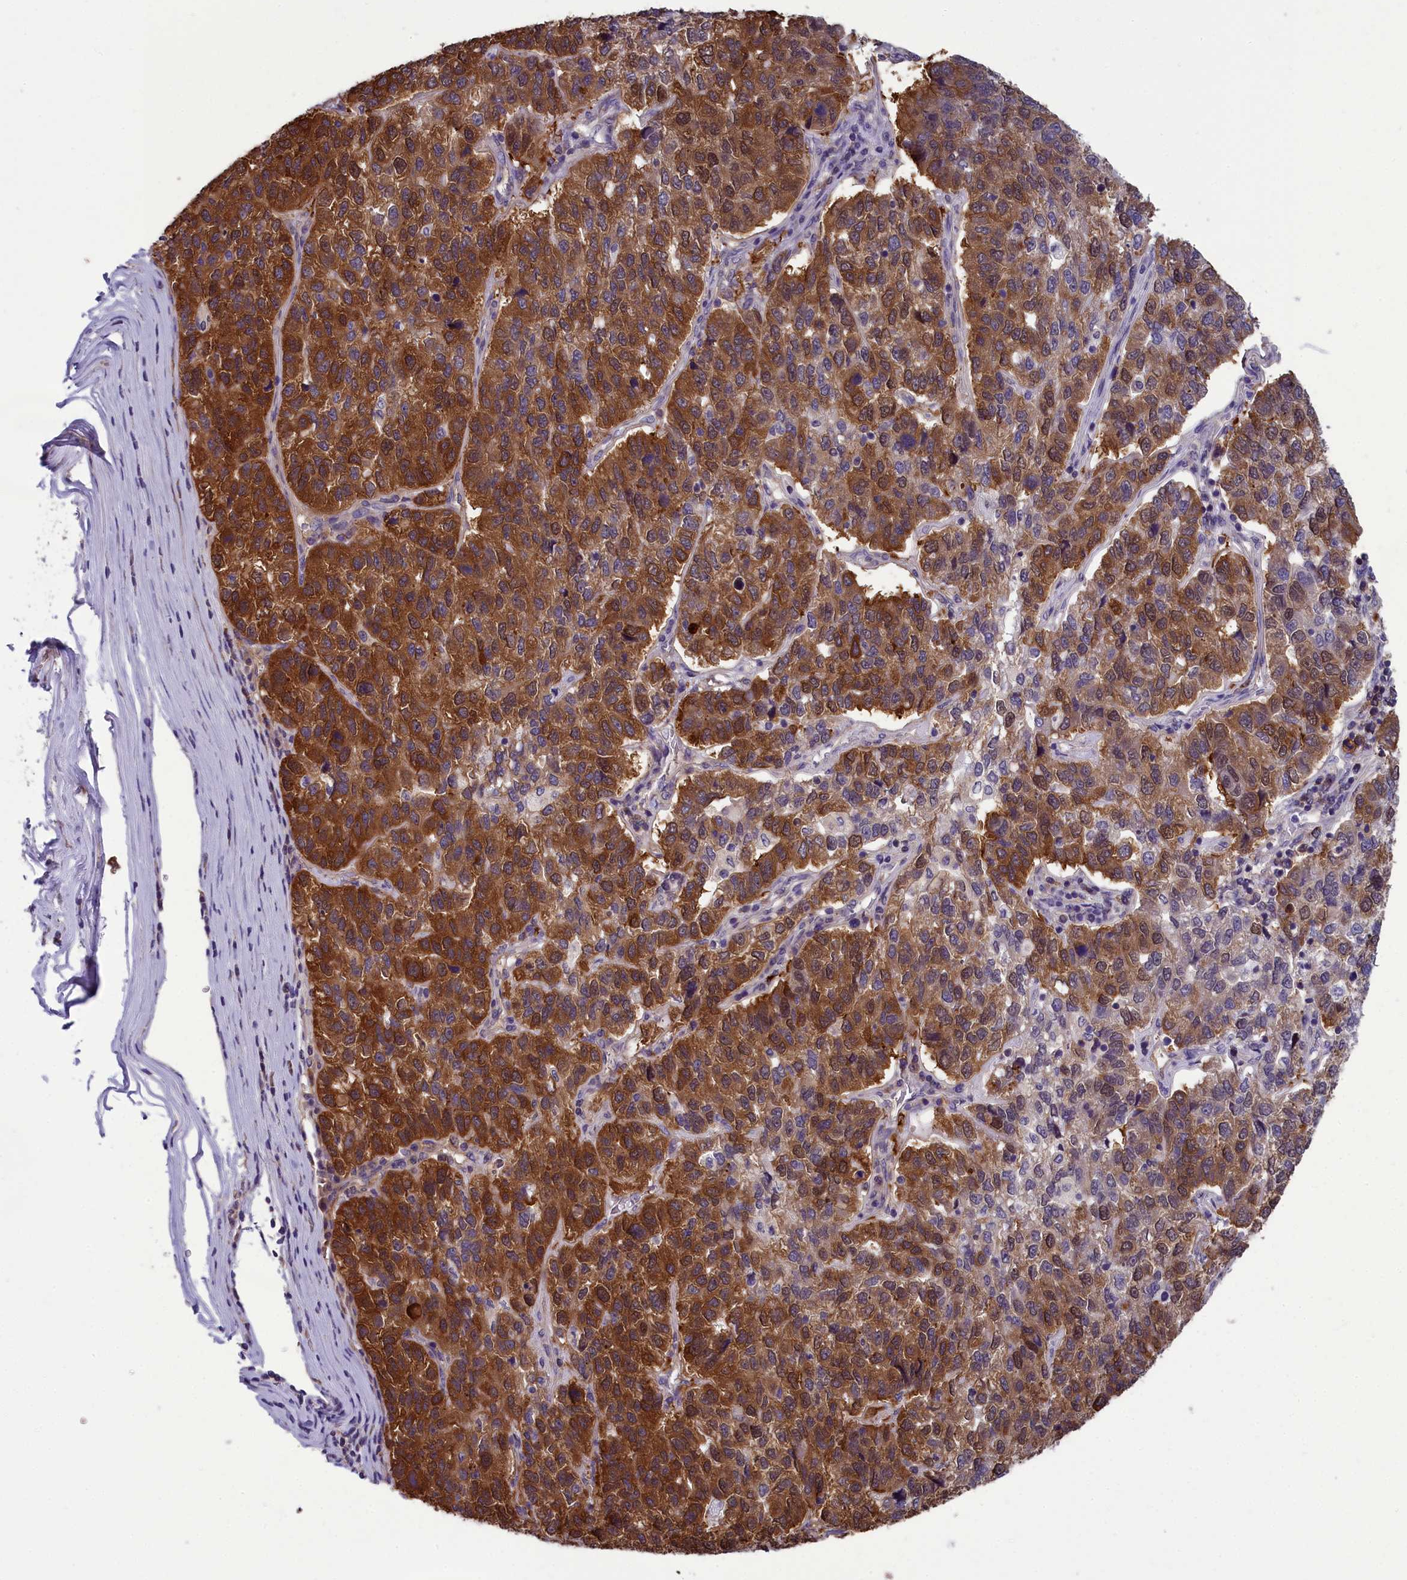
{"staining": {"intensity": "strong", "quantity": ">75%", "location": "cytoplasmic/membranous,nuclear"}, "tissue": "pancreatic cancer", "cell_type": "Tumor cells", "image_type": "cancer", "snomed": [{"axis": "morphology", "description": "Adenocarcinoma, NOS"}, {"axis": "topography", "description": "Pancreas"}], "caption": "An IHC image of neoplastic tissue is shown. Protein staining in brown shows strong cytoplasmic/membranous and nuclear positivity in pancreatic adenocarcinoma within tumor cells.", "gene": "ABCC8", "patient": {"sex": "female", "age": 61}}